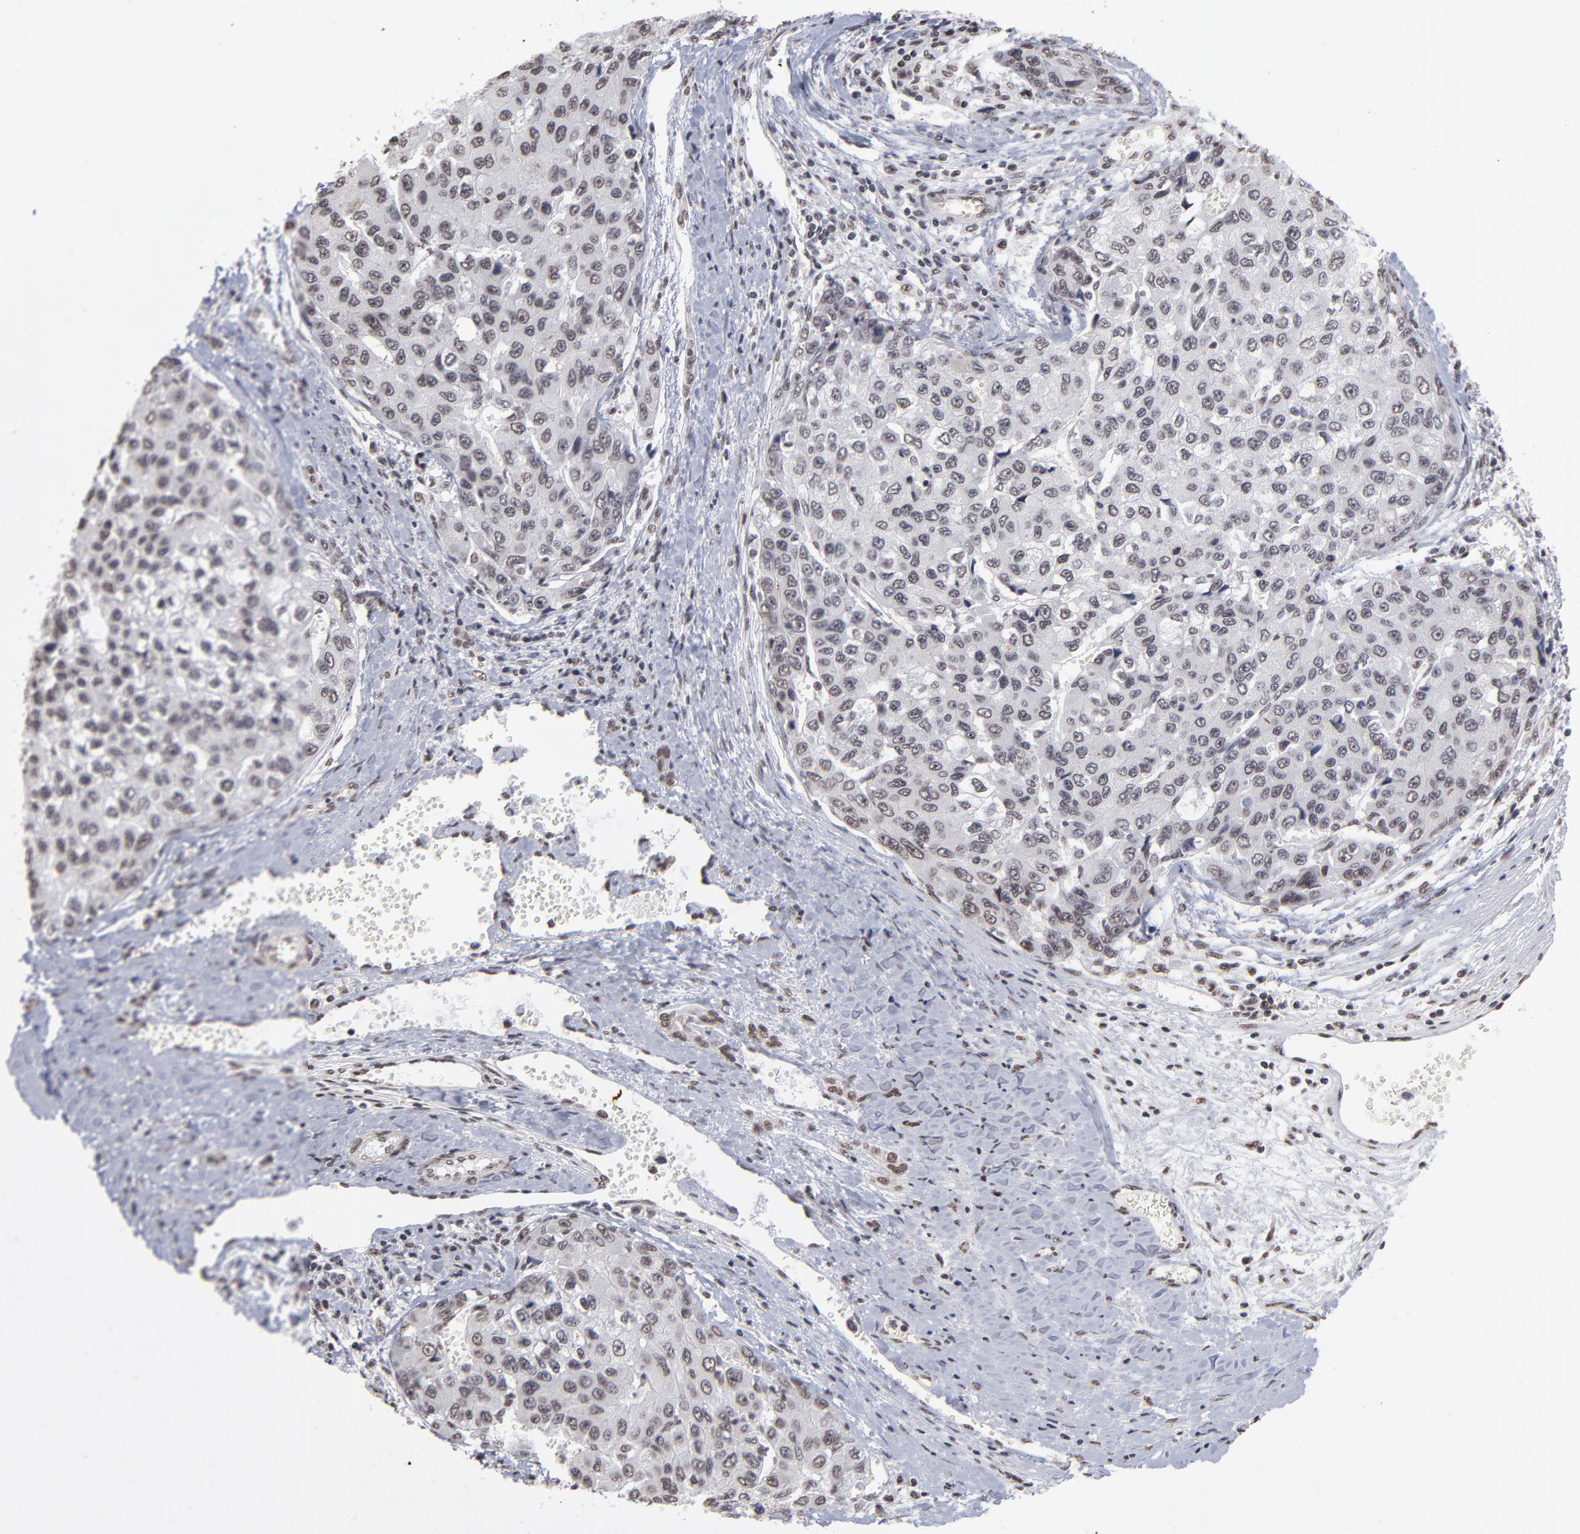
{"staining": {"intensity": "weak", "quantity": "<25%", "location": "nuclear"}, "tissue": "liver cancer", "cell_type": "Tumor cells", "image_type": "cancer", "snomed": [{"axis": "morphology", "description": "Carcinoma, Hepatocellular, NOS"}, {"axis": "topography", "description": "Liver"}], "caption": "Immunohistochemical staining of human liver hepatocellular carcinoma exhibits no significant staining in tumor cells.", "gene": "ZNF3", "patient": {"sex": "female", "age": 66}}